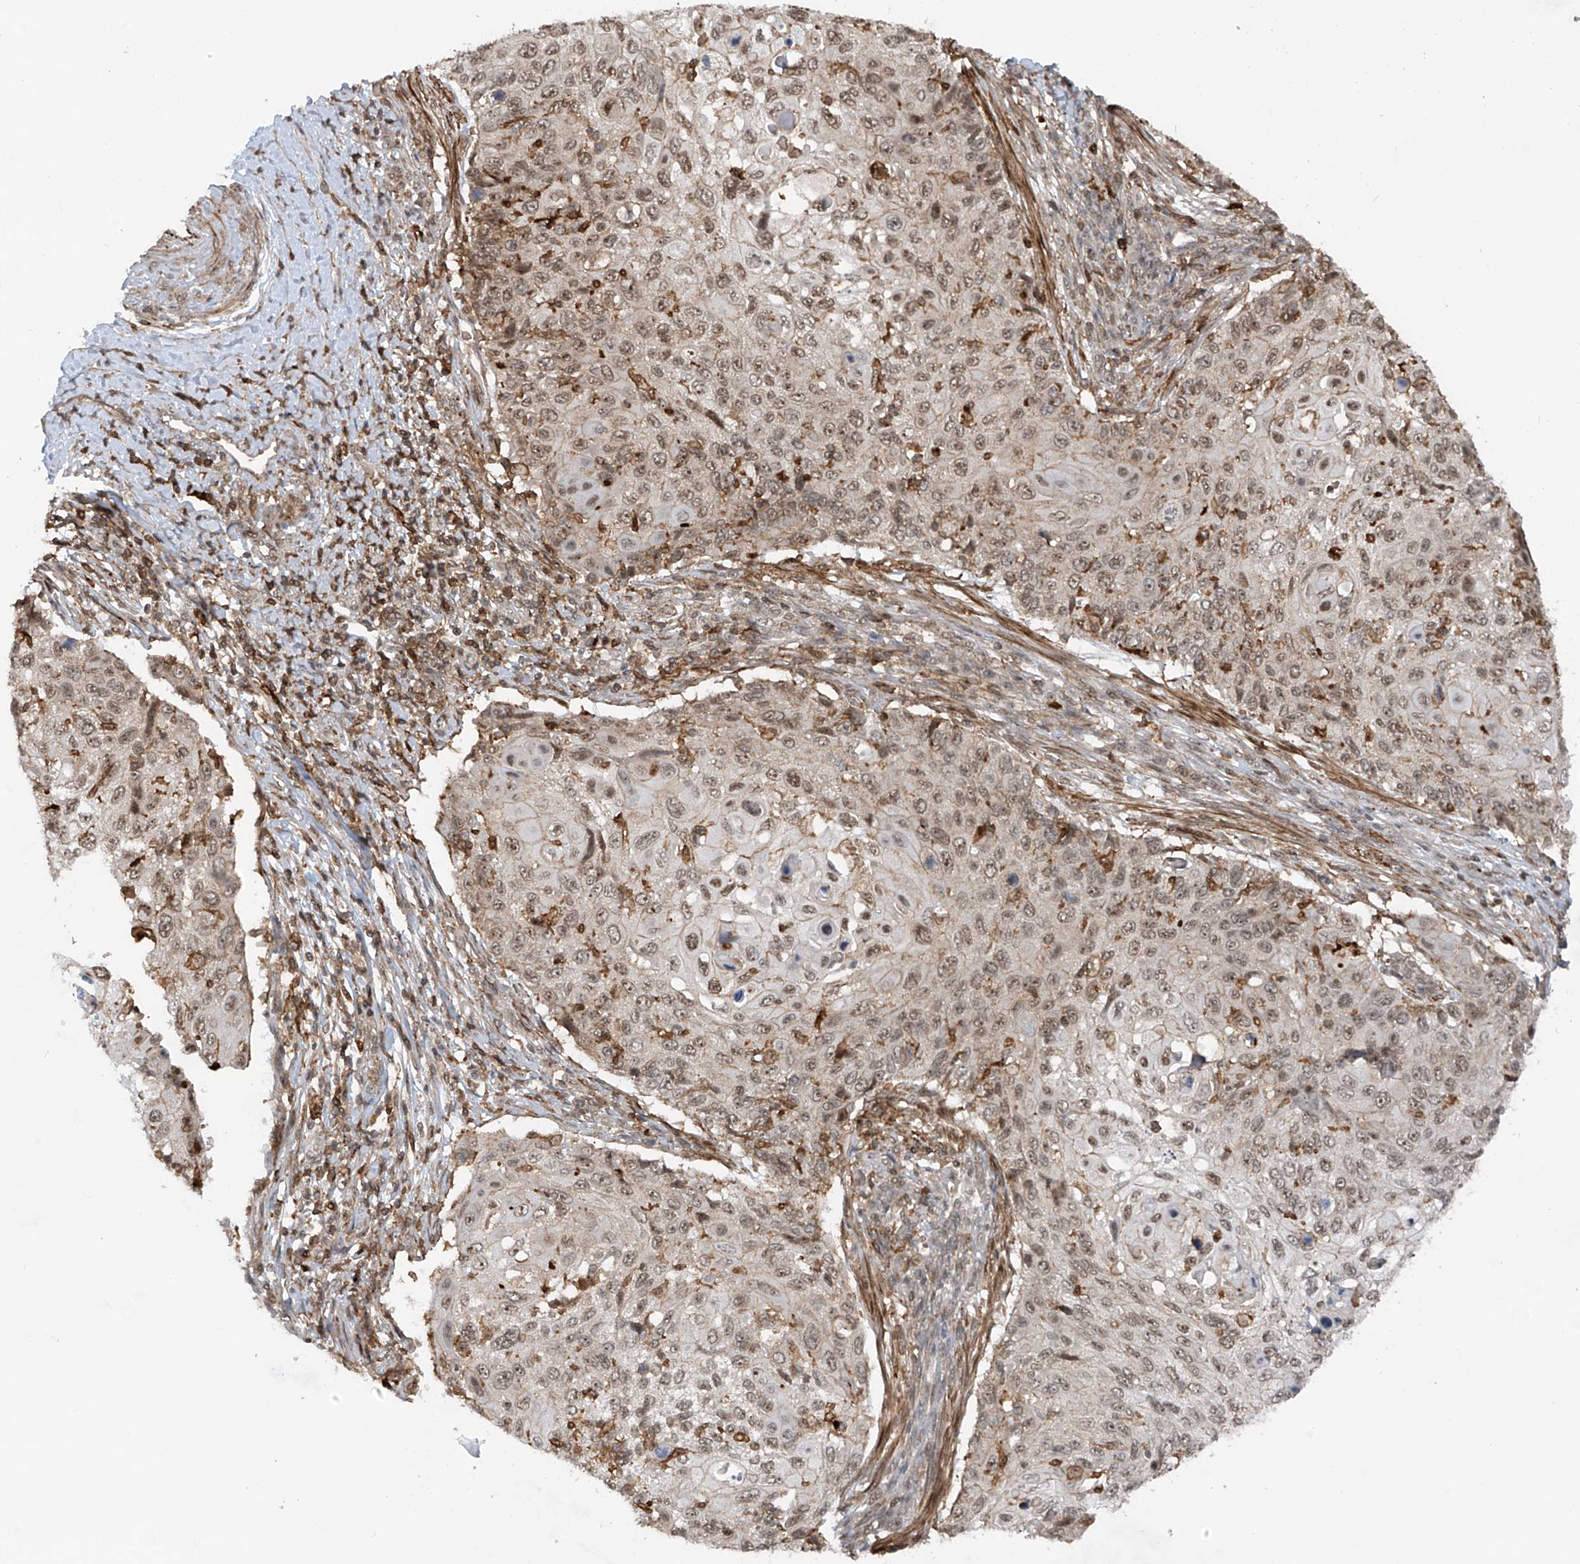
{"staining": {"intensity": "moderate", "quantity": "<25%", "location": "nuclear"}, "tissue": "cervical cancer", "cell_type": "Tumor cells", "image_type": "cancer", "snomed": [{"axis": "morphology", "description": "Squamous cell carcinoma, NOS"}, {"axis": "topography", "description": "Cervix"}], "caption": "There is low levels of moderate nuclear positivity in tumor cells of squamous cell carcinoma (cervical), as demonstrated by immunohistochemical staining (brown color).", "gene": "REPIN1", "patient": {"sex": "female", "age": 70}}